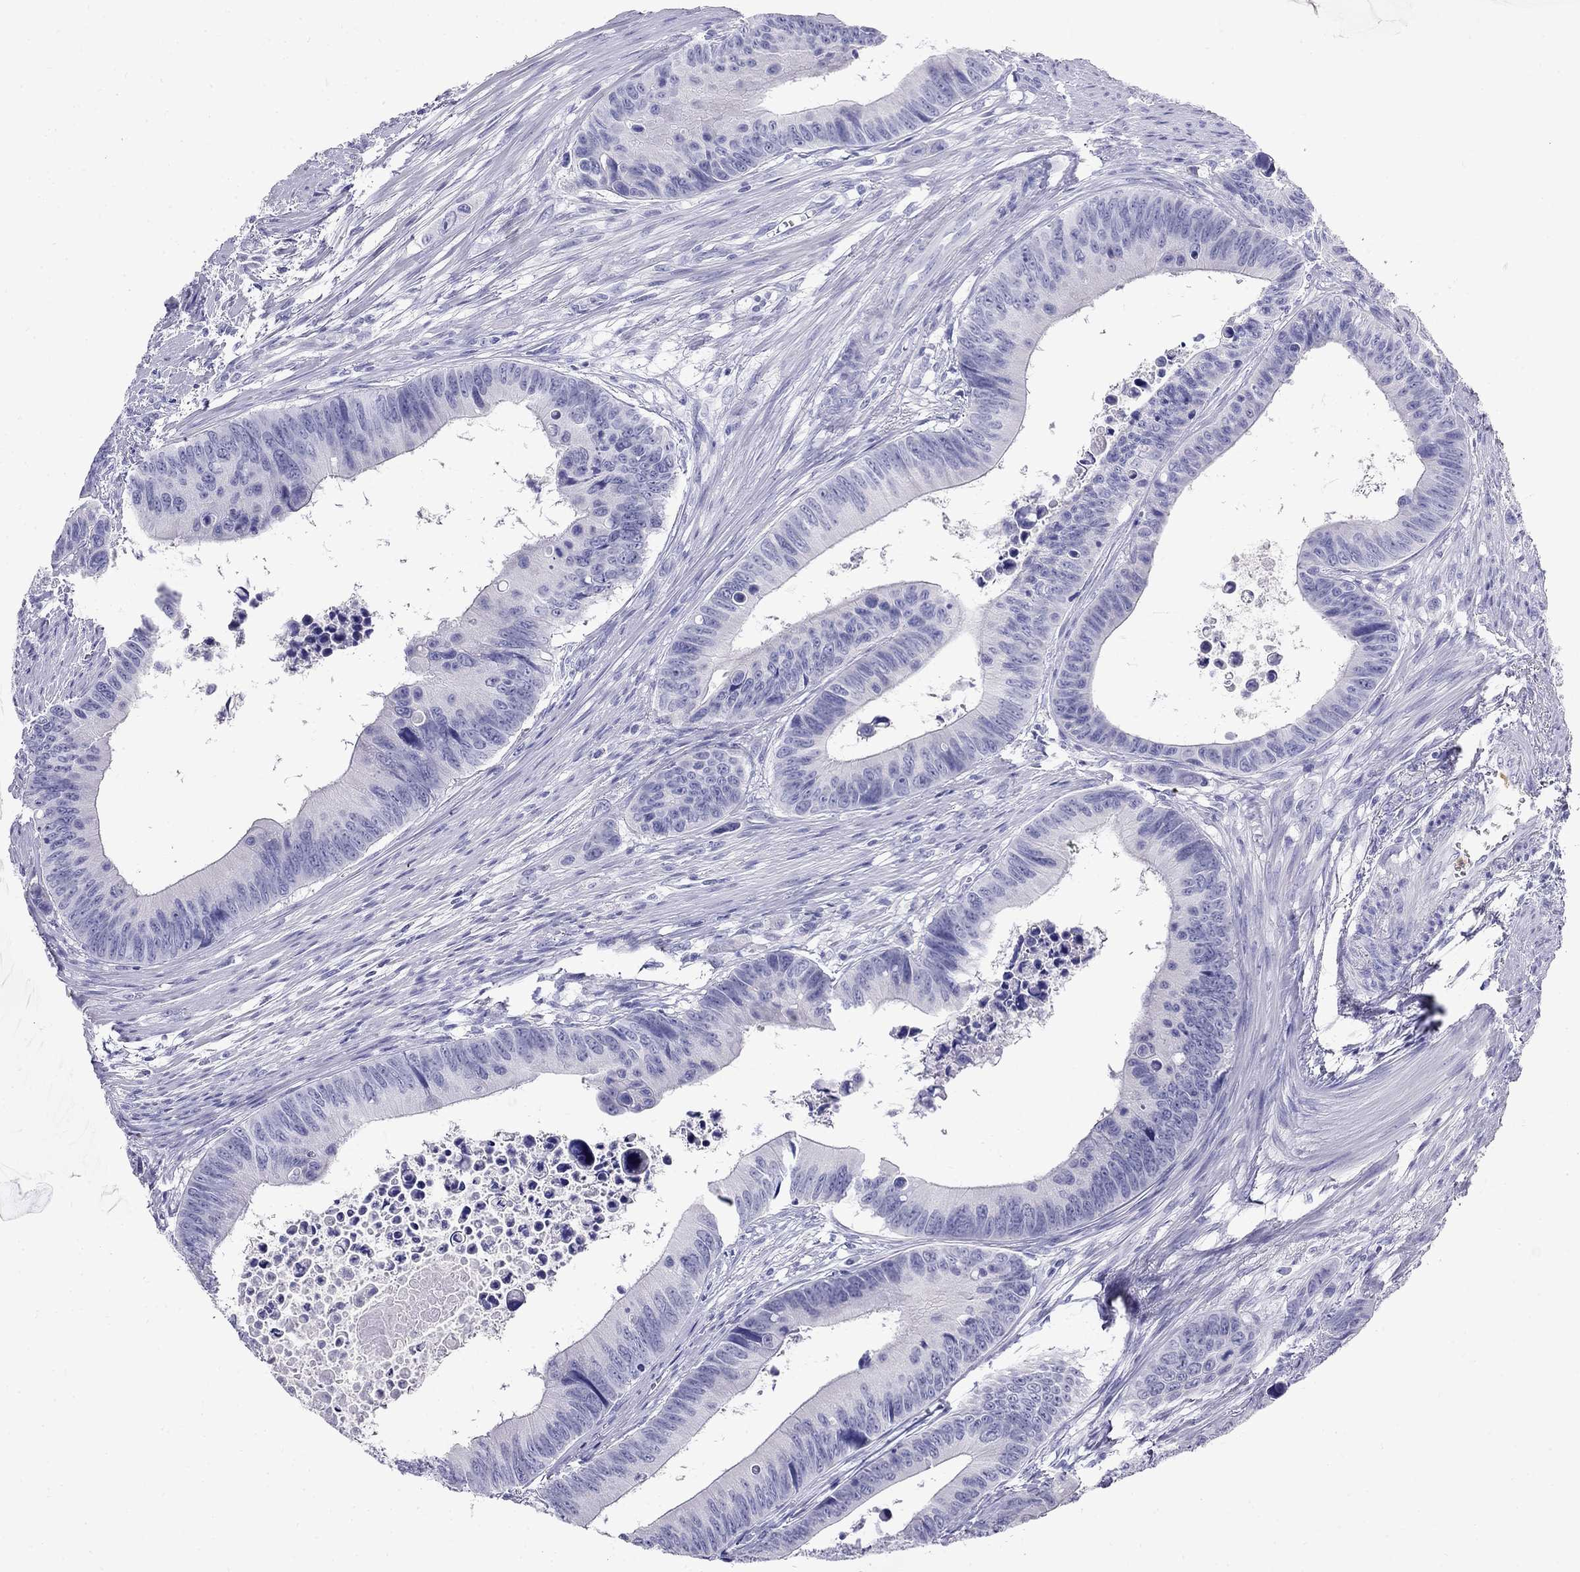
{"staining": {"intensity": "negative", "quantity": "none", "location": "none"}, "tissue": "colorectal cancer", "cell_type": "Tumor cells", "image_type": "cancer", "snomed": [{"axis": "morphology", "description": "Adenocarcinoma, NOS"}, {"axis": "topography", "description": "Colon"}], "caption": "Image shows no significant protein positivity in tumor cells of colorectal cancer (adenocarcinoma). Brightfield microscopy of immunohistochemistry stained with DAB (3,3'-diaminobenzidine) (brown) and hematoxylin (blue), captured at high magnification.", "gene": "PPP1R36", "patient": {"sex": "female", "age": 87}}